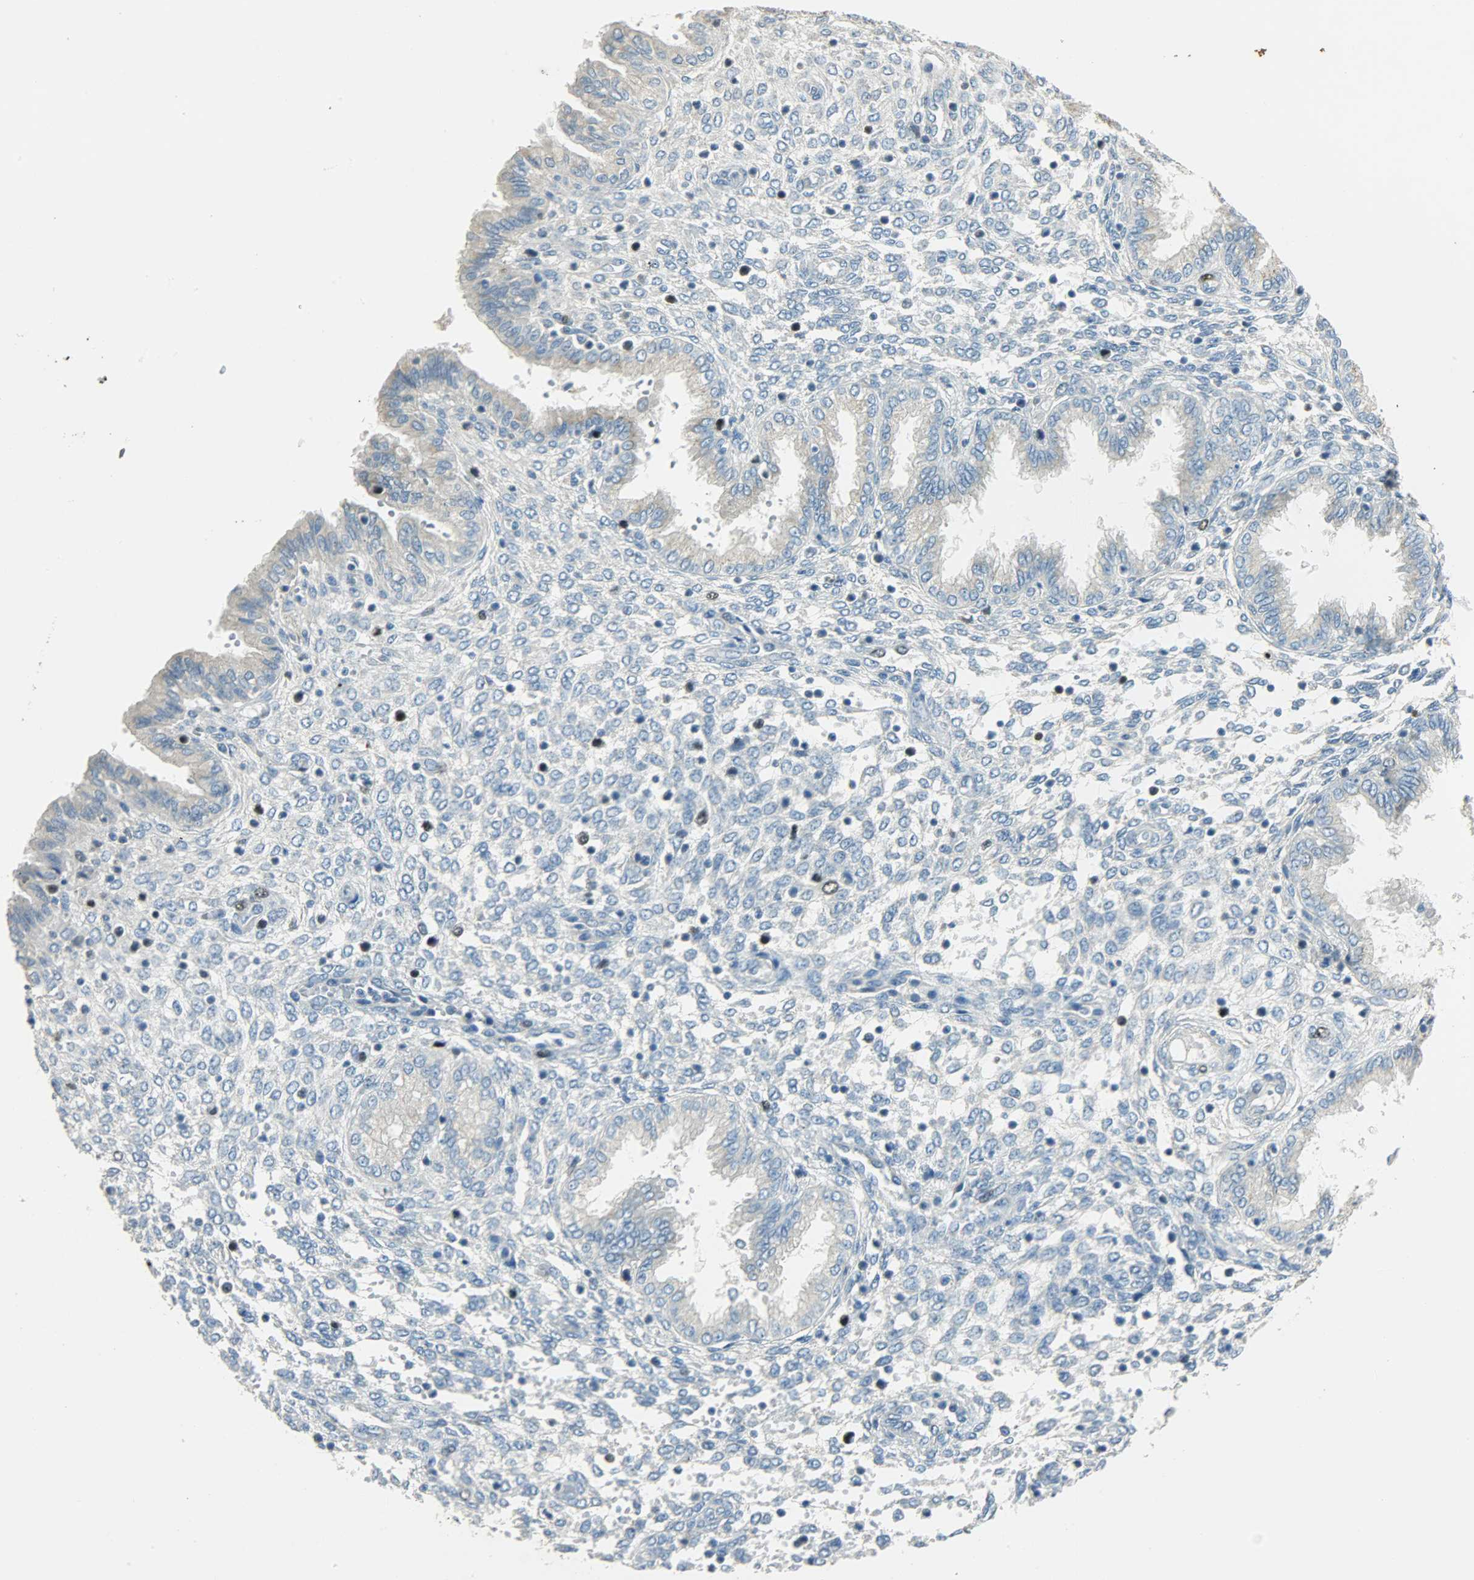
{"staining": {"intensity": "negative", "quantity": "none", "location": "none"}, "tissue": "endometrium", "cell_type": "Cells in endometrial stroma", "image_type": "normal", "snomed": [{"axis": "morphology", "description": "Normal tissue, NOS"}, {"axis": "topography", "description": "Endometrium"}], "caption": "Protein analysis of benign endometrium exhibits no significant staining in cells in endometrial stroma. The staining was performed using DAB (3,3'-diaminobenzidine) to visualize the protein expression in brown, while the nuclei were stained in blue with hematoxylin (Magnification: 20x).", "gene": "TPX2", "patient": {"sex": "female", "age": 33}}